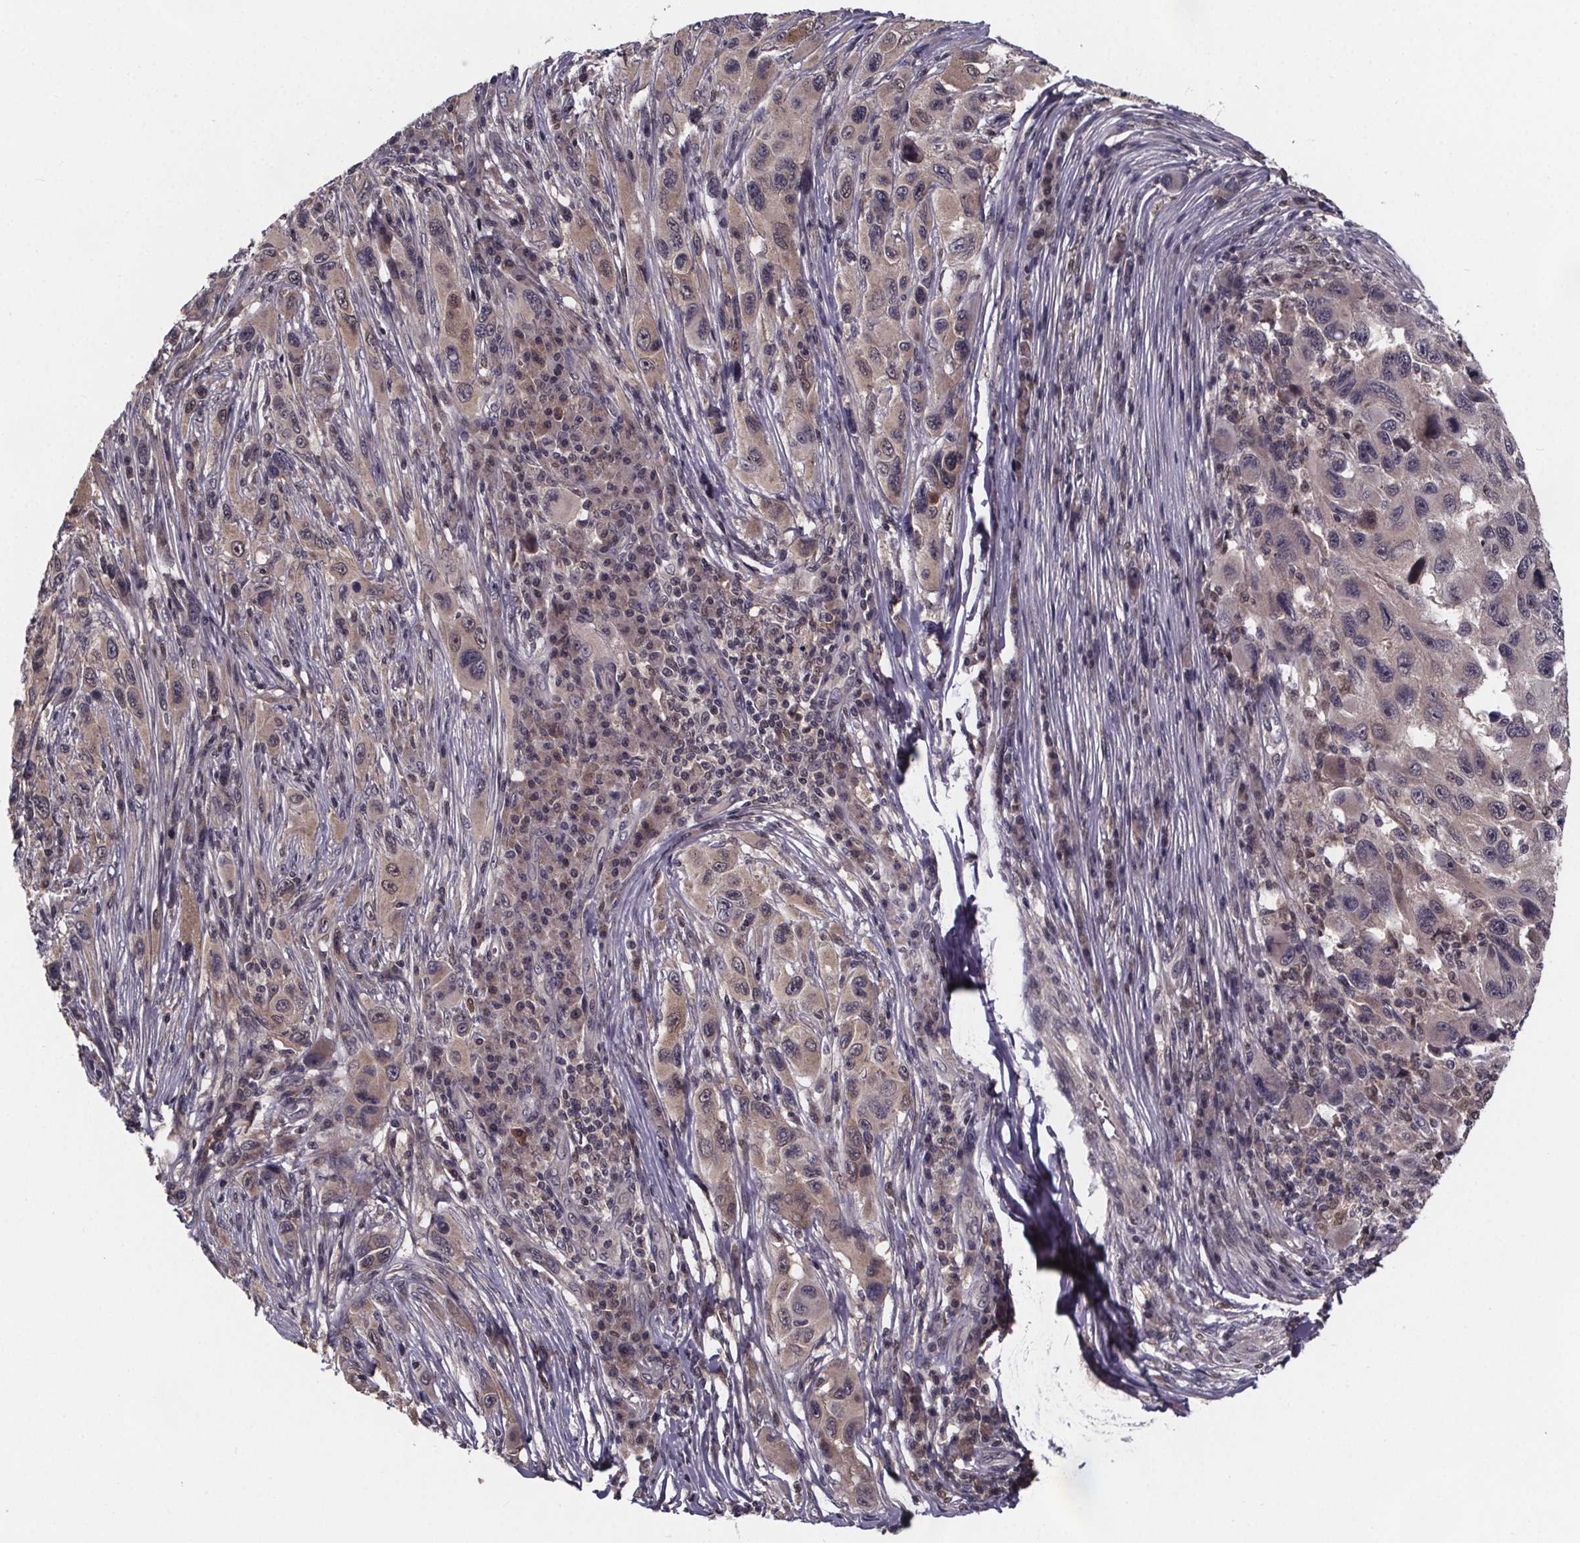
{"staining": {"intensity": "weak", "quantity": "25%-75%", "location": "cytoplasmic/membranous,nuclear"}, "tissue": "melanoma", "cell_type": "Tumor cells", "image_type": "cancer", "snomed": [{"axis": "morphology", "description": "Malignant melanoma, NOS"}, {"axis": "topography", "description": "Skin"}], "caption": "Melanoma stained with DAB immunohistochemistry (IHC) shows low levels of weak cytoplasmic/membranous and nuclear positivity in approximately 25%-75% of tumor cells.", "gene": "FN3KRP", "patient": {"sex": "male", "age": 53}}